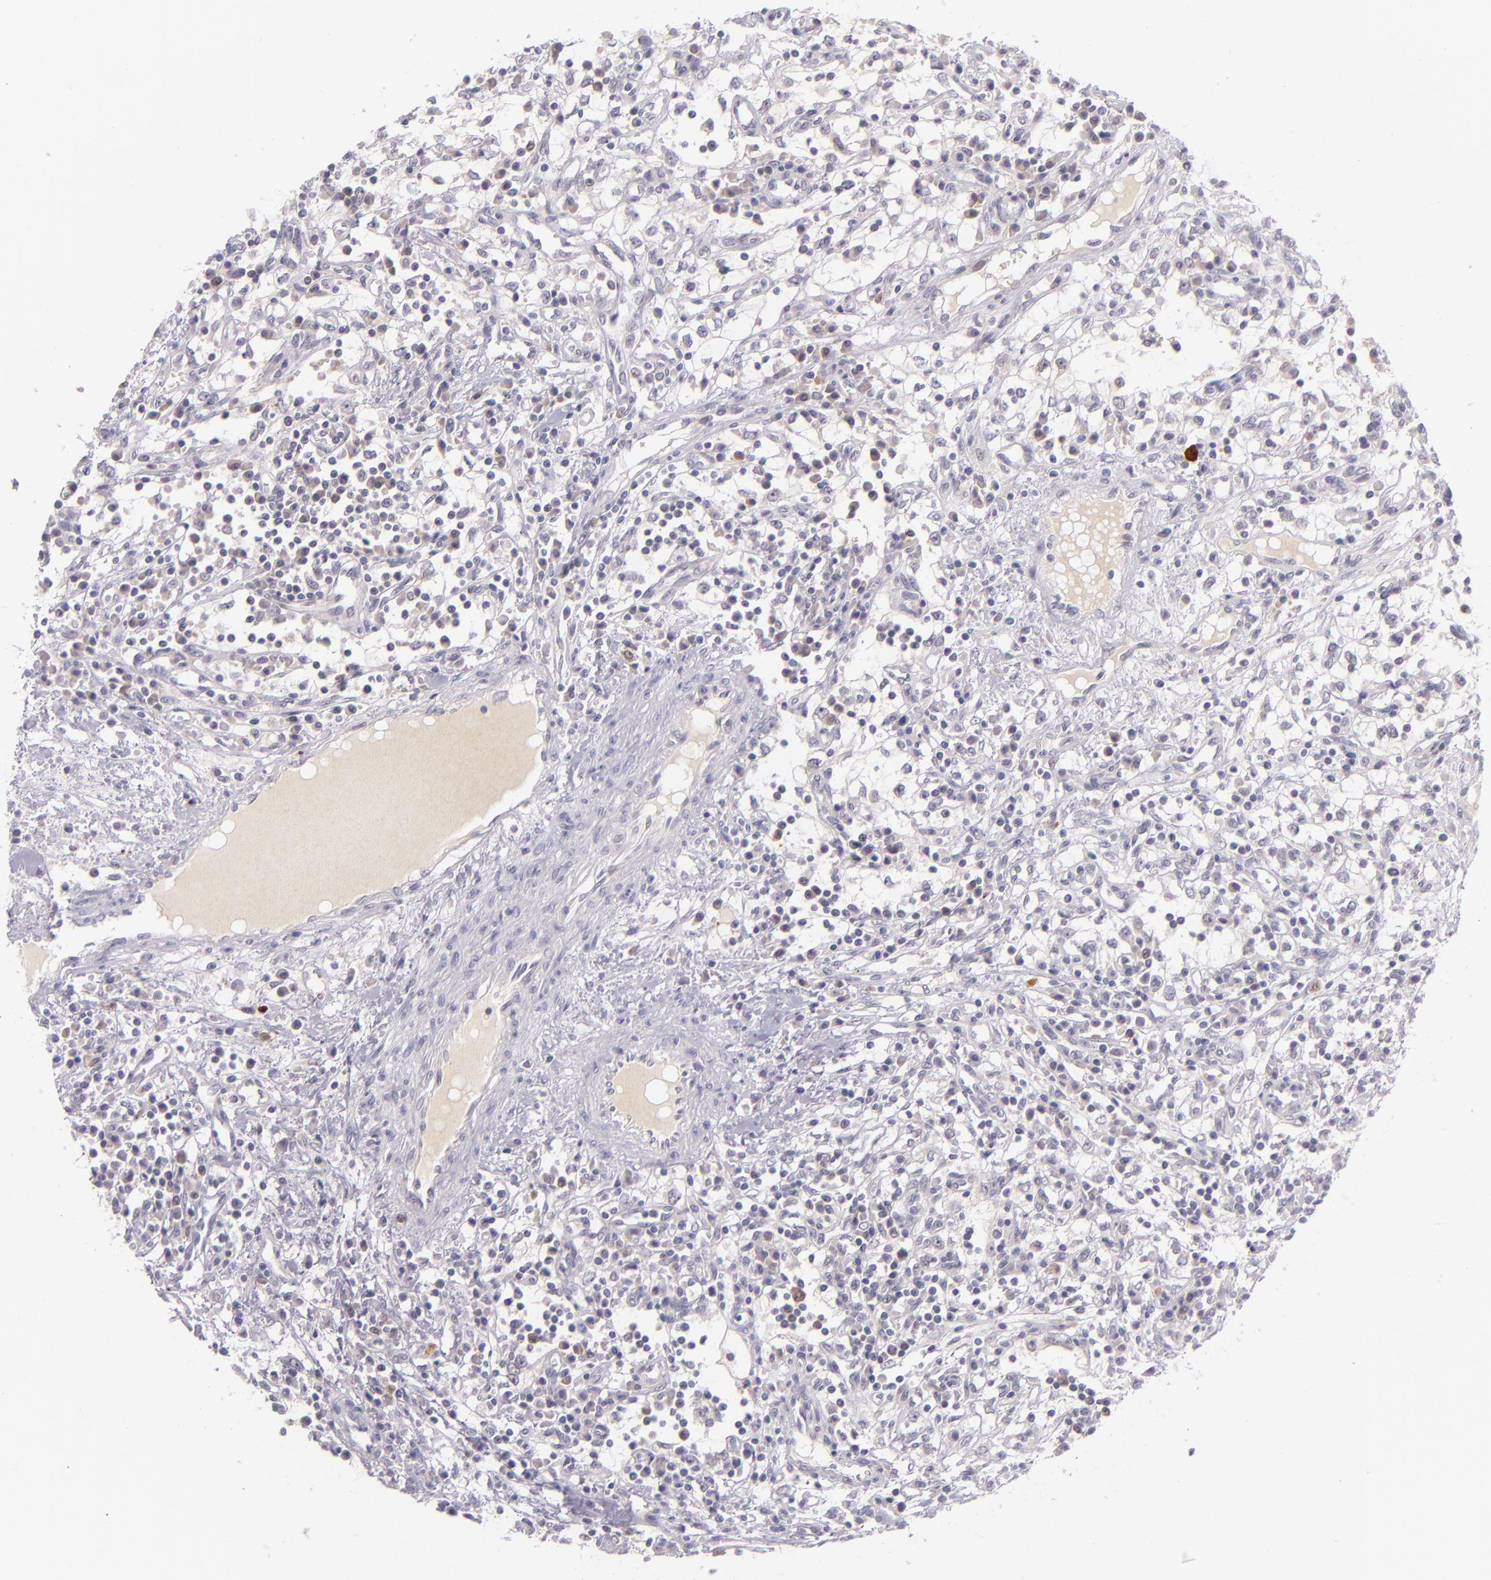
{"staining": {"intensity": "negative", "quantity": "none", "location": "none"}, "tissue": "renal cancer", "cell_type": "Tumor cells", "image_type": "cancer", "snomed": [{"axis": "morphology", "description": "Adenocarcinoma, NOS"}, {"axis": "topography", "description": "Kidney"}], "caption": "High magnification brightfield microscopy of renal cancer stained with DAB (3,3'-diaminobenzidine) (brown) and counterstained with hematoxylin (blue): tumor cells show no significant positivity. Brightfield microscopy of IHC stained with DAB (3,3'-diaminobenzidine) (brown) and hematoxylin (blue), captured at high magnification.", "gene": "CSE1L", "patient": {"sex": "male", "age": 82}}